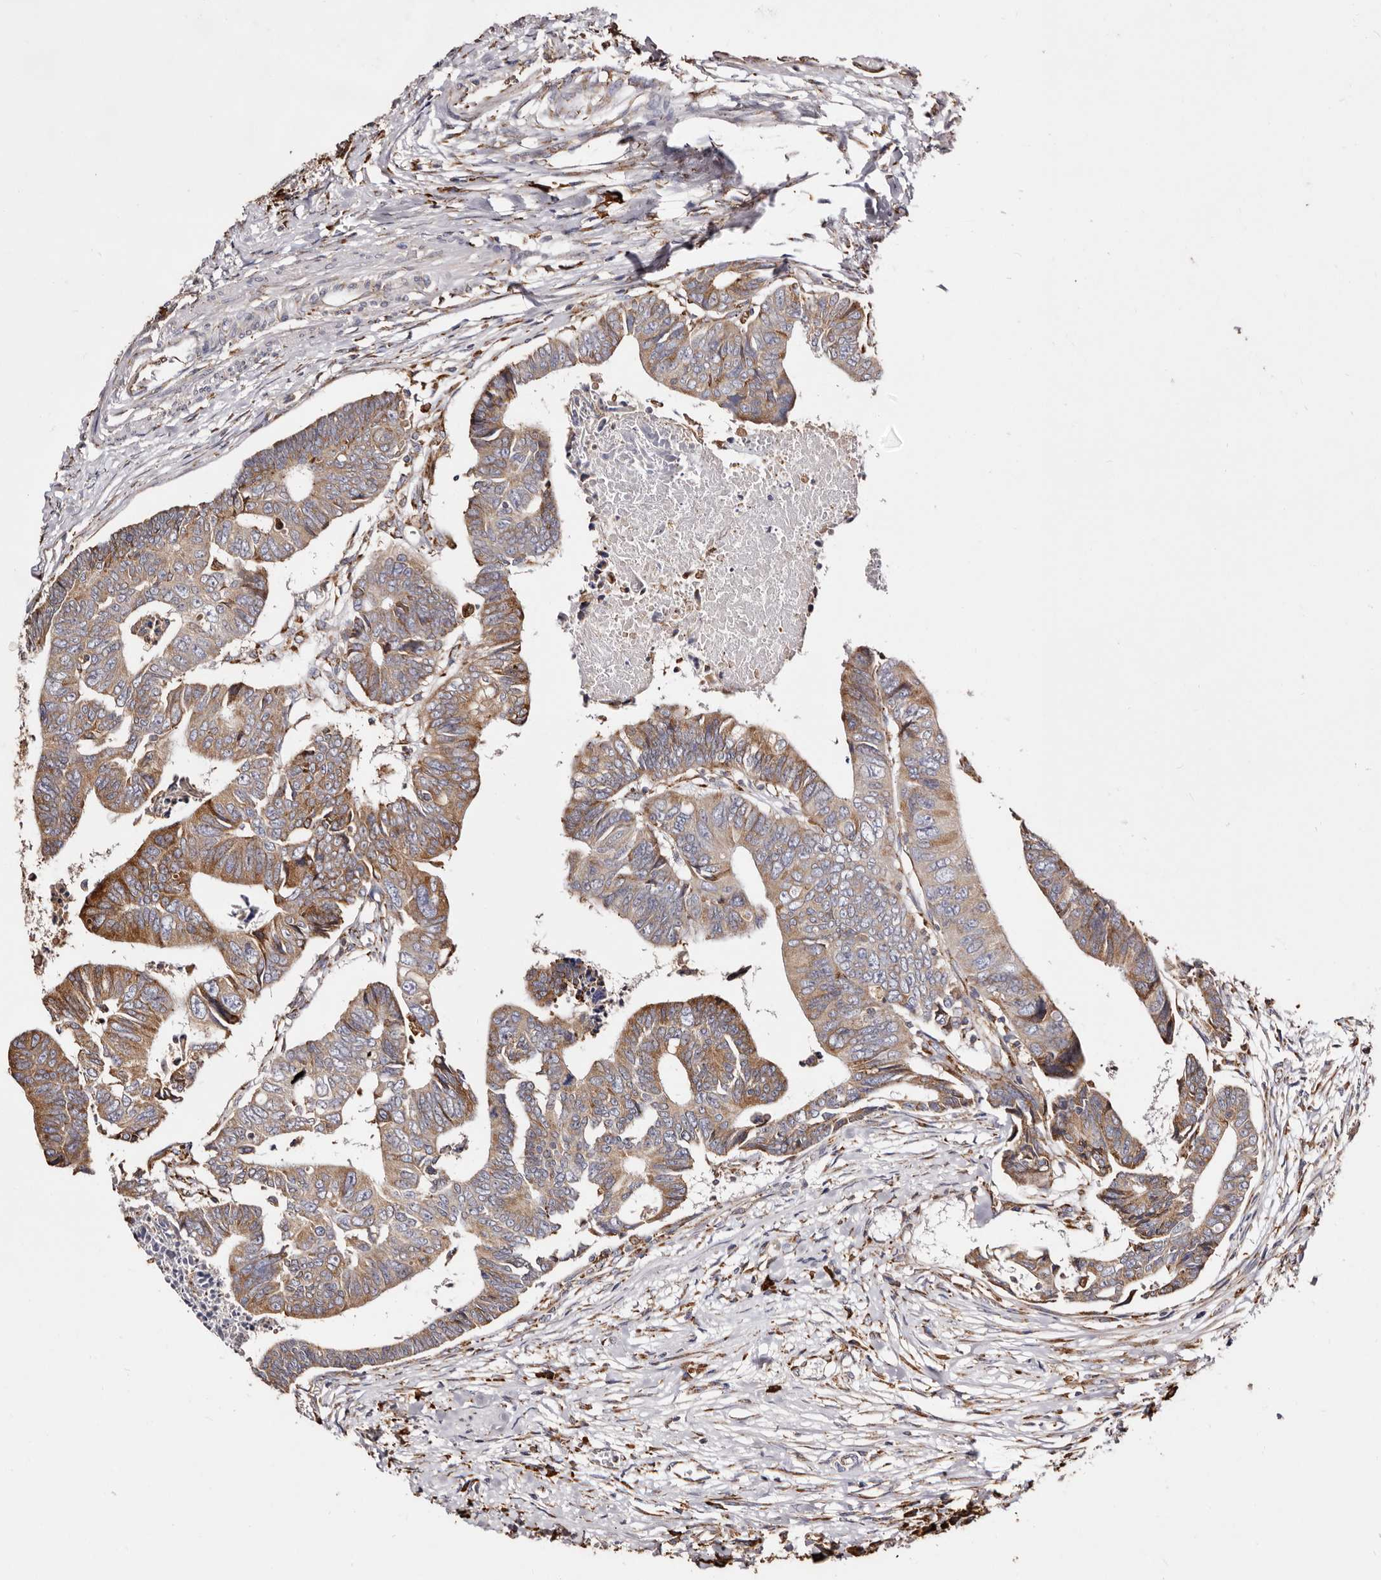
{"staining": {"intensity": "moderate", "quantity": ">75%", "location": "cytoplasmic/membranous"}, "tissue": "colorectal cancer", "cell_type": "Tumor cells", "image_type": "cancer", "snomed": [{"axis": "morphology", "description": "Adenocarcinoma, NOS"}, {"axis": "topography", "description": "Rectum"}], "caption": "High-magnification brightfield microscopy of adenocarcinoma (colorectal) stained with DAB (brown) and counterstained with hematoxylin (blue). tumor cells exhibit moderate cytoplasmic/membranous positivity is seen in about>75% of cells. (Brightfield microscopy of DAB IHC at high magnification).", "gene": "ACBD6", "patient": {"sex": "female", "age": 65}}